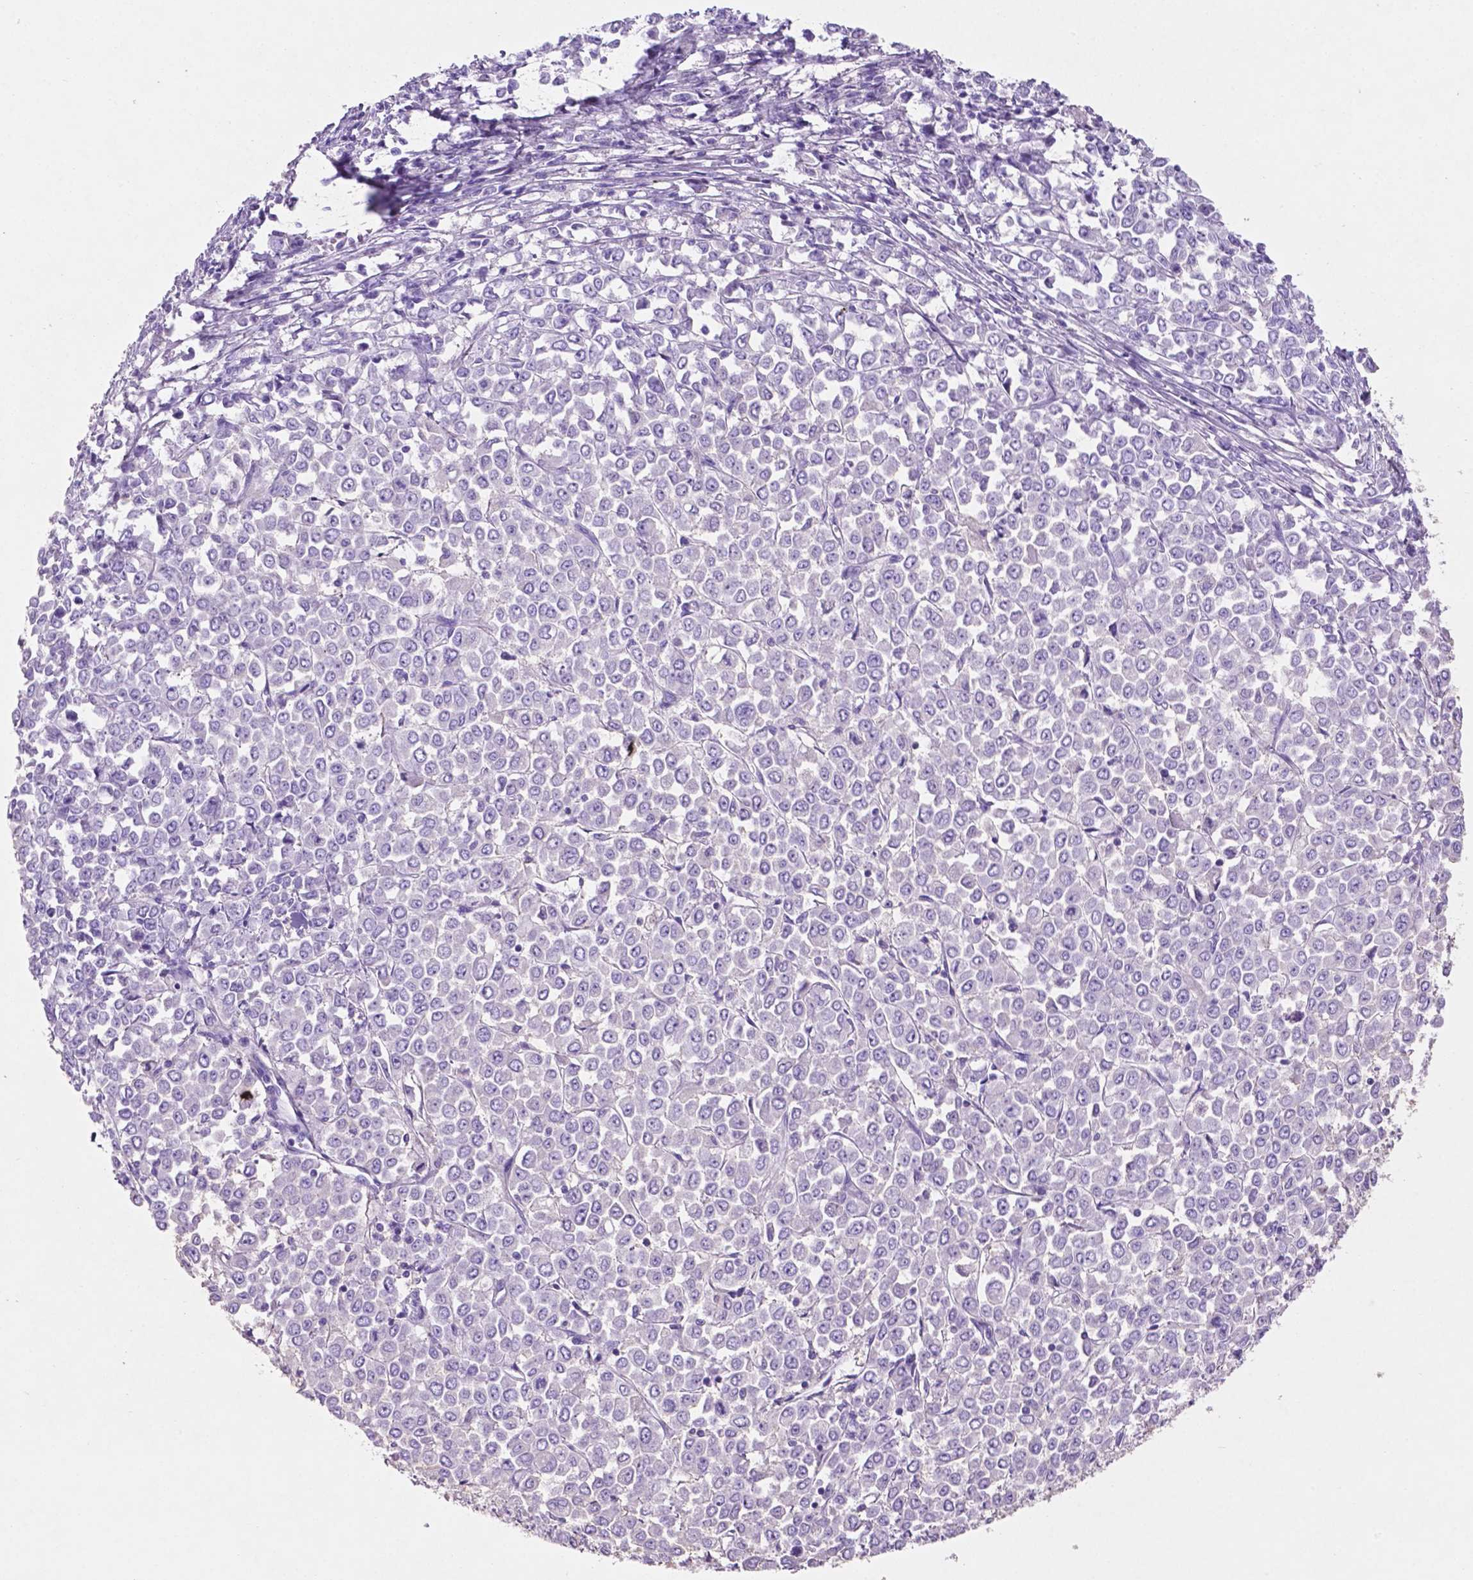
{"staining": {"intensity": "negative", "quantity": "none", "location": "none"}, "tissue": "stomach cancer", "cell_type": "Tumor cells", "image_type": "cancer", "snomed": [{"axis": "morphology", "description": "Adenocarcinoma, NOS"}, {"axis": "topography", "description": "Stomach, upper"}], "caption": "This micrograph is of stomach adenocarcinoma stained with immunohistochemistry to label a protein in brown with the nuclei are counter-stained blue. There is no staining in tumor cells.", "gene": "POU4F1", "patient": {"sex": "male", "age": 70}}